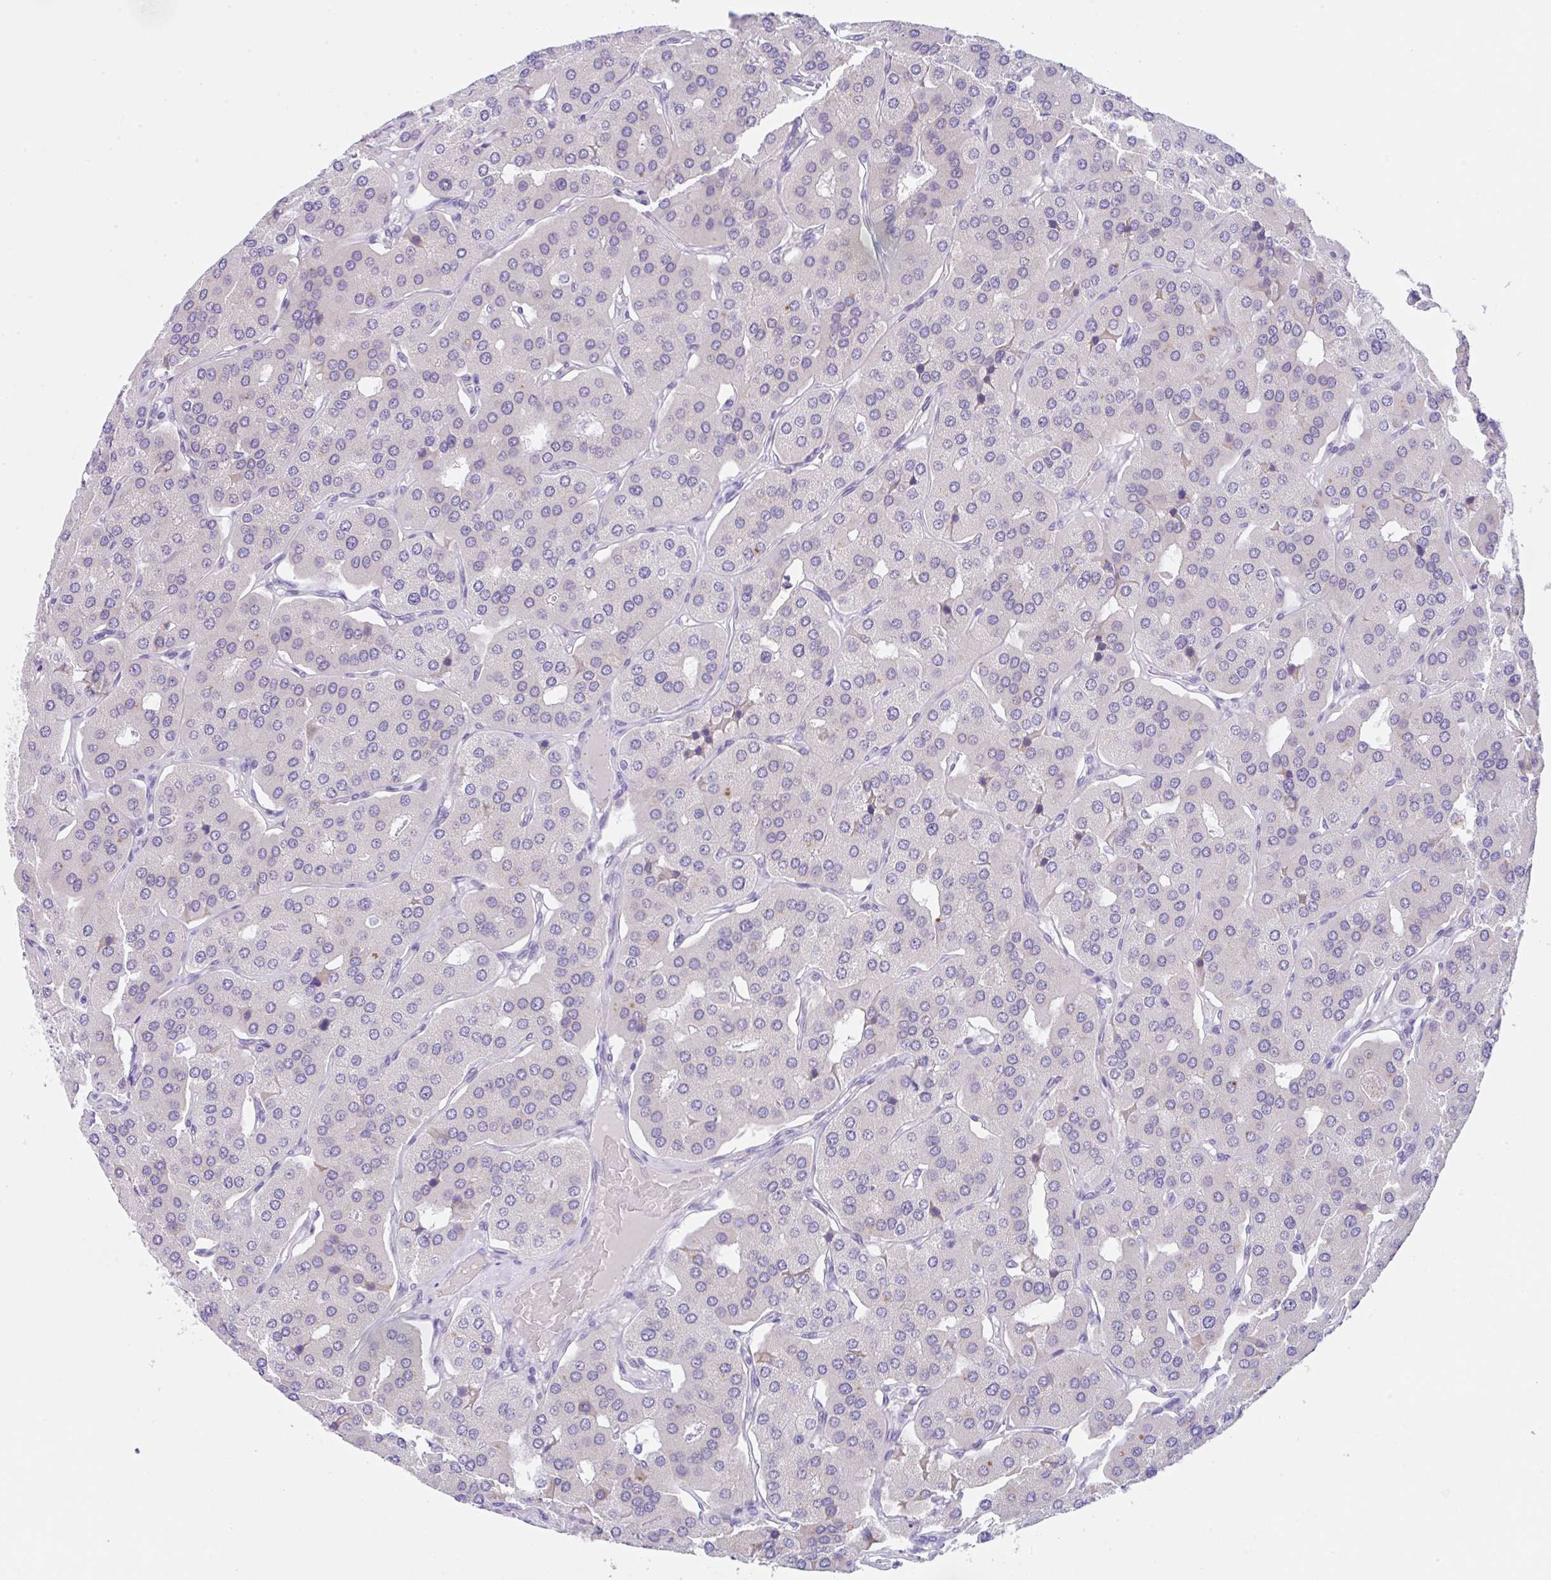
{"staining": {"intensity": "negative", "quantity": "none", "location": "none"}, "tissue": "parathyroid gland", "cell_type": "Glandular cells", "image_type": "normal", "snomed": [{"axis": "morphology", "description": "Normal tissue, NOS"}, {"axis": "morphology", "description": "Adenoma, NOS"}, {"axis": "topography", "description": "Parathyroid gland"}], "caption": "Immunohistochemistry (IHC) histopathology image of unremarkable parathyroid gland: parathyroid gland stained with DAB demonstrates no significant protein positivity in glandular cells. Brightfield microscopy of immunohistochemistry (IHC) stained with DAB (3,3'-diaminobenzidine) (brown) and hematoxylin (blue), captured at high magnification.", "gene": "TRAF4", "patient": {"sex": "female", "age": 86}}